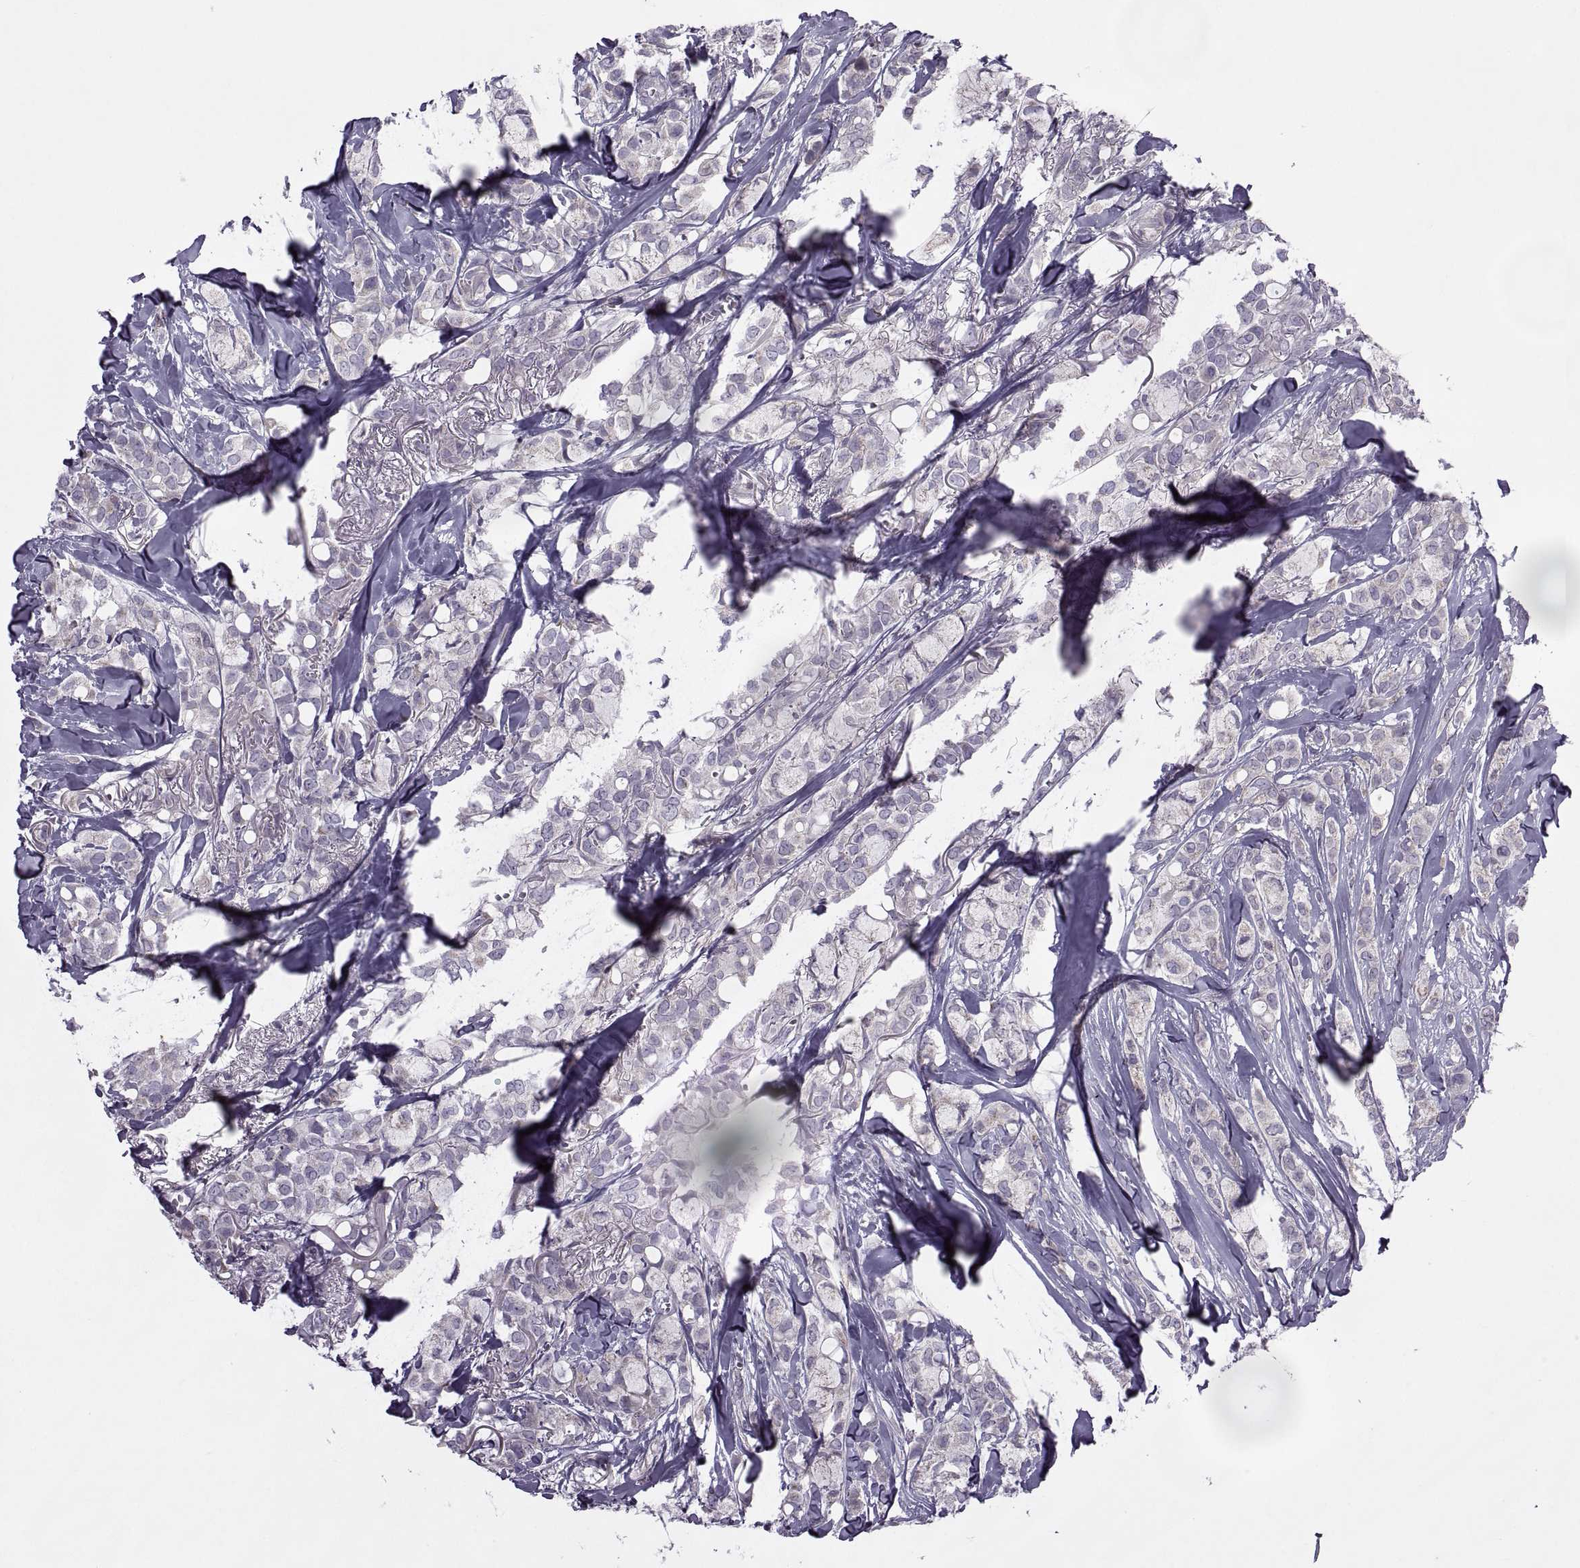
{"staining": {"intensity": "negative", "quantity": "none", "location": "none"}, "tissue": "breast cancer", "cell_type": "Tumor cells", "image_type": "cancer", "snomed": [{"axis": "morphology", "description": "Duct carcinoma"}, {"axis": "topography", "description": "Breast"}], "caption": "Human breast infiltrating ductal carcinoma stained for a protein using immunohistochemistry displays no expression in tumor cells.", "gene": "RIPK4", "patient": {"sex": "female", "age": 85}}